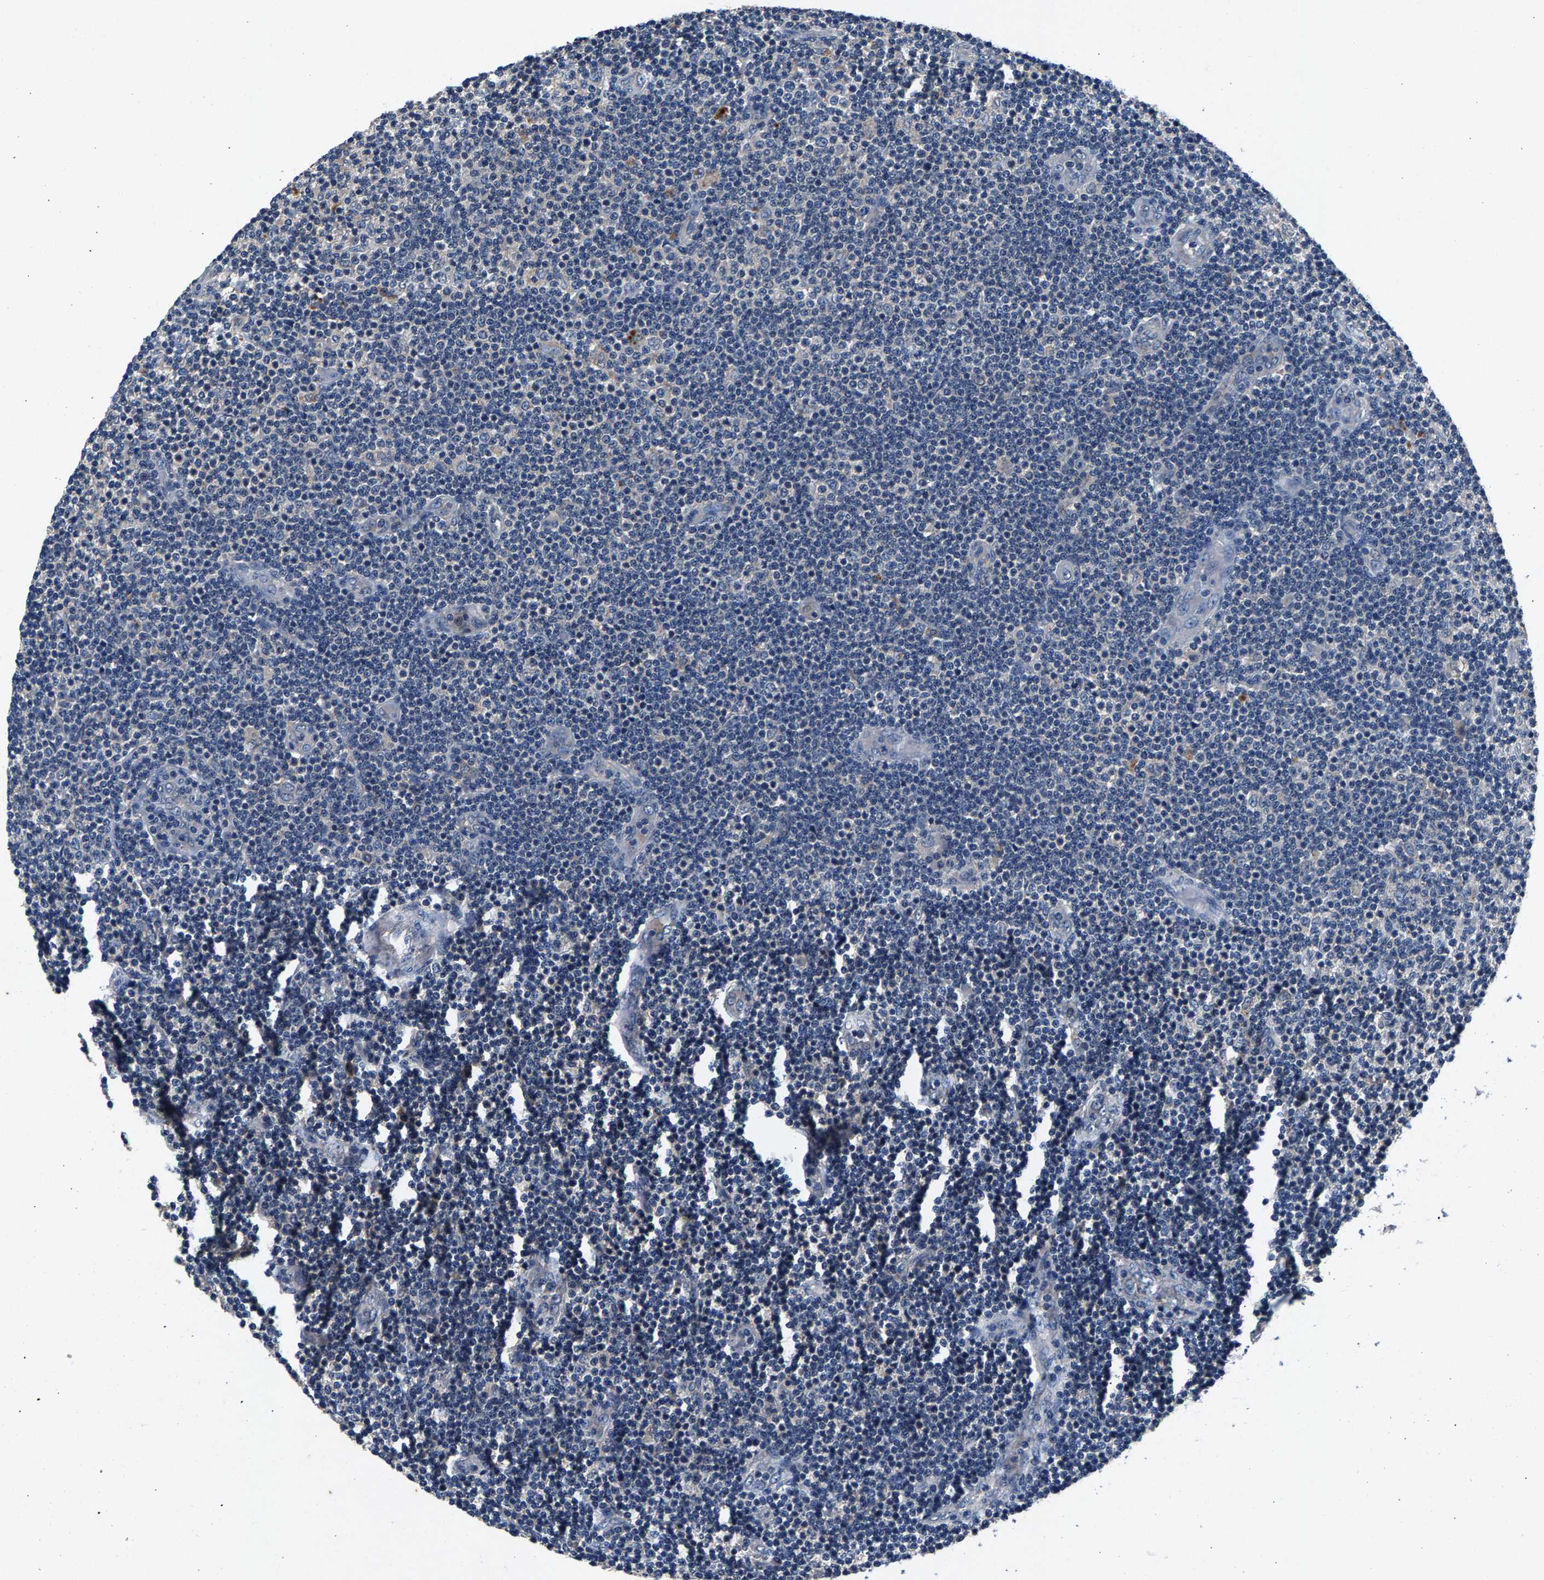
{"staining": {"intensity": "negative", "quantity": "none", "location": "none"}, "tissue": "lymphoma", "cell_type": "Tumor cells", "image_type": "cancer", "snomed": [{"axis": "morphology", "description": "Malignant lymphoma, non-Hodgkin's type, Low grade"}, {"axis": "topography", "description": "Lymph node"}], "caption": "Immunohistochemistry (IHC) micrograph of human lymphoma stained for a protein (brown), which exhibits no expression in tumor cells. (DAB (3,3'-diaminobenzidine) IHC with hematoxylin counter stain).", "gene": "PRXL2C", "patient": {"sex": "male", "age": 83}}